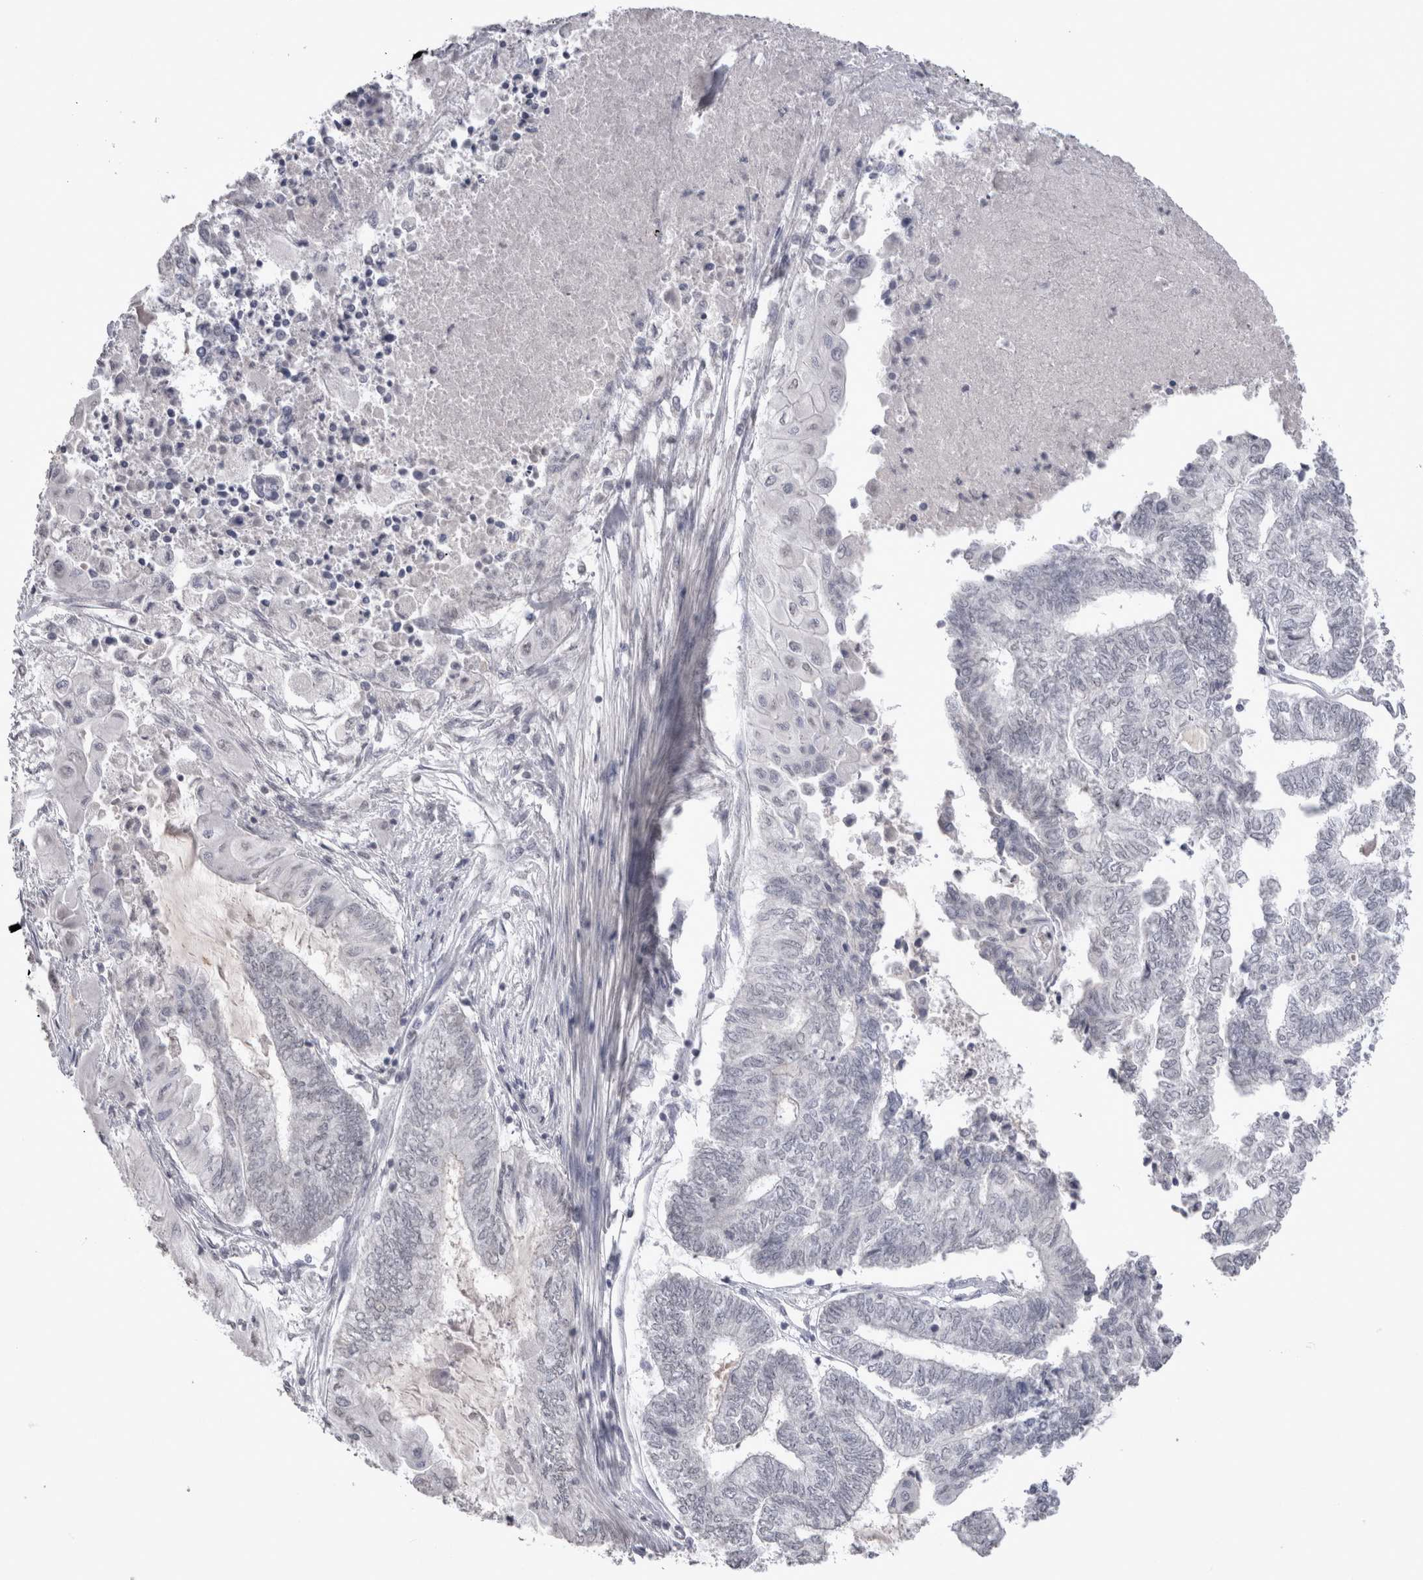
{"staining": {"intensity": "negative", "quantity": "none", "location": "none"}, "tissue": "endometrial cancer", "cell_type": "Tumor cells", "image_type": "cancer", "snomed": [{"axis": "morphology", "description": "Adenocarcinoma, NOS"}, {"axis": "topography", "description": "Uterus"}, {"axis": "topography", "description": "Endometrium"}], "caption": "This image is of endometrial adenocarcinoma stained with immunohistochemistry (IHC) to label a protein in brown with the nuclei are counter-stained blue. There is no positivity in tumor cells.", "gene": "DDX4", "patient": {"sex": "female", "age": 70}}